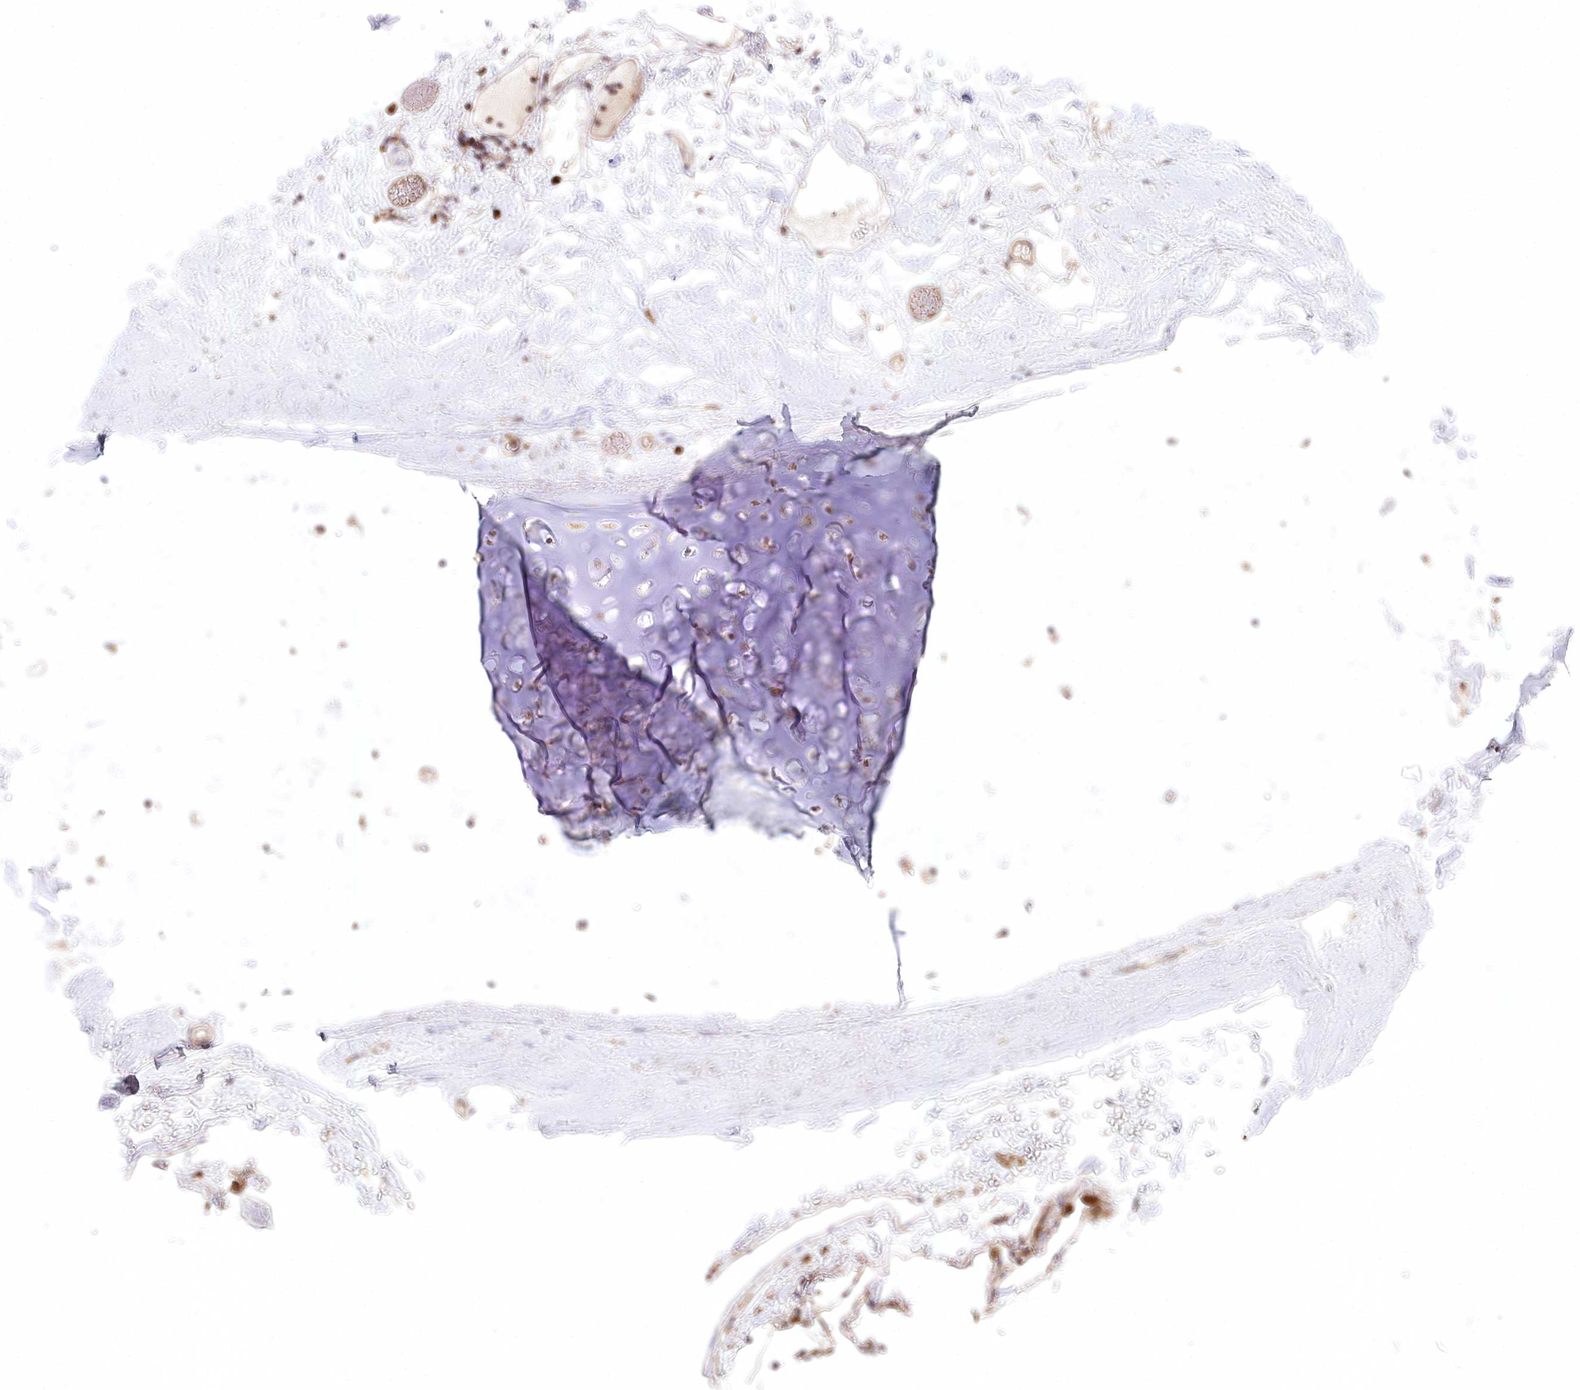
{"staining": {"intensity": "weak", "quantity": ">75%", "location": "cytoplasmic/membranous"}, "tissue": "adipose tissue", "cell_type": "Adipocytes", "image_type": "normal", "snomed": [{"axis": "morphology", "description": "Normal tissue, NOS"}, {"axis": "topography", "description": "Lymph node"}, {"axis": "topography", "description": "Bronchus"}], "caption": "Immunohistochemical staining of unremarkable adipose tissue displays >75% levels of weak cytoplasmic/membranous protein positivity in approximately >75% of adipocytes.", "gene": "RTN4IP1", "patient": {"sex": "male", "age": 63}}